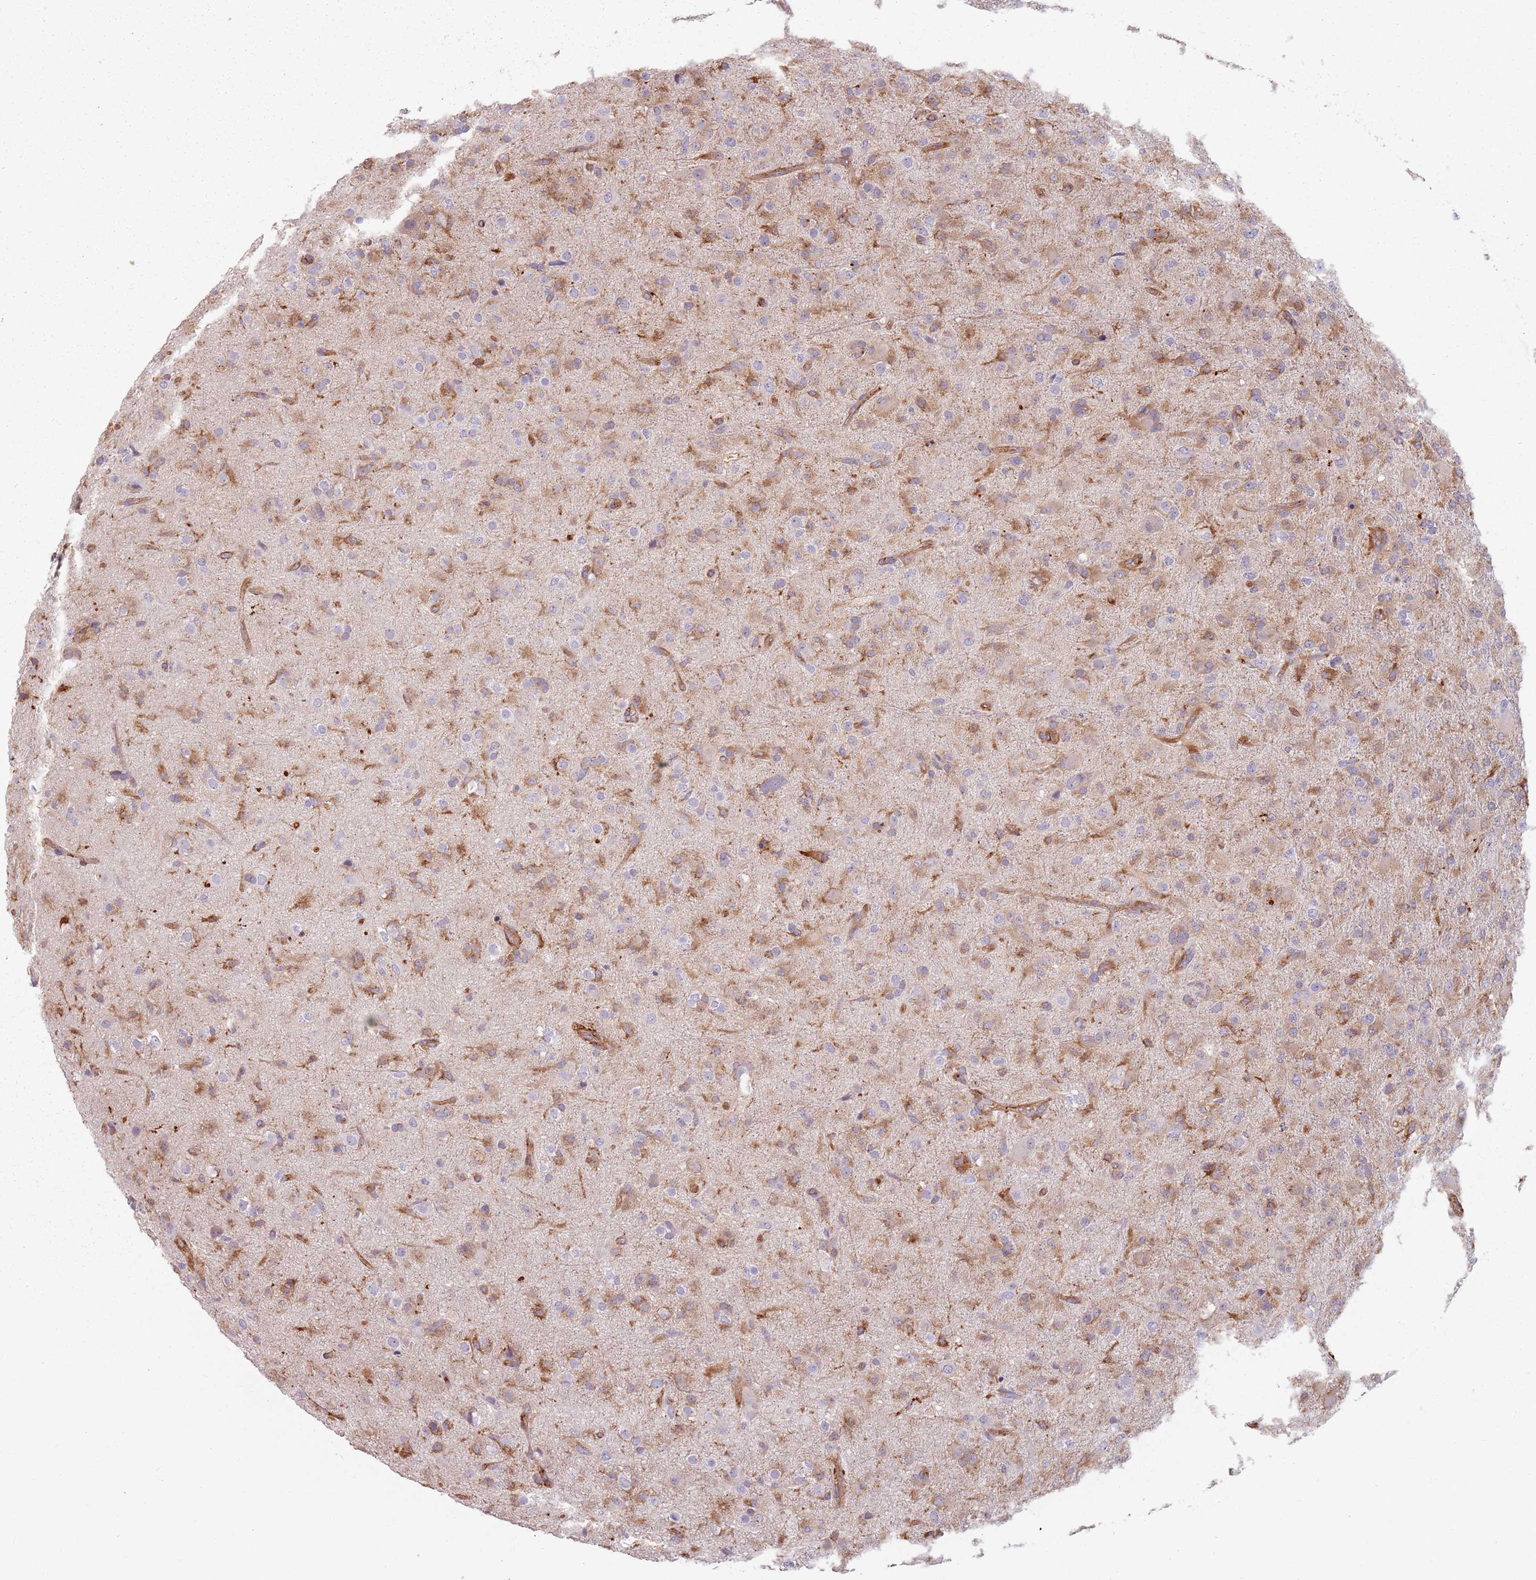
{"staining": {"intensity": "moderate", "quantity": "25%-75%", "location": "cytoplasmic/membranous"}, "tissue": "glioma", "cell_type": "Tumor cells", "image_type": "cancer", "snomed": [{"axis": "morphology", "description": "Glioma, malignant, Low grade"}, {"axis": "topography", "description": "Brain"}], "caption": "A medium amount of moderate cytoplasmic/membranous positivity is appreciated in about 25%-75% of tumor cells in glioma tissue.", "gene": "TPD52L2", "patient": {"sex": "male", "age": 65}}